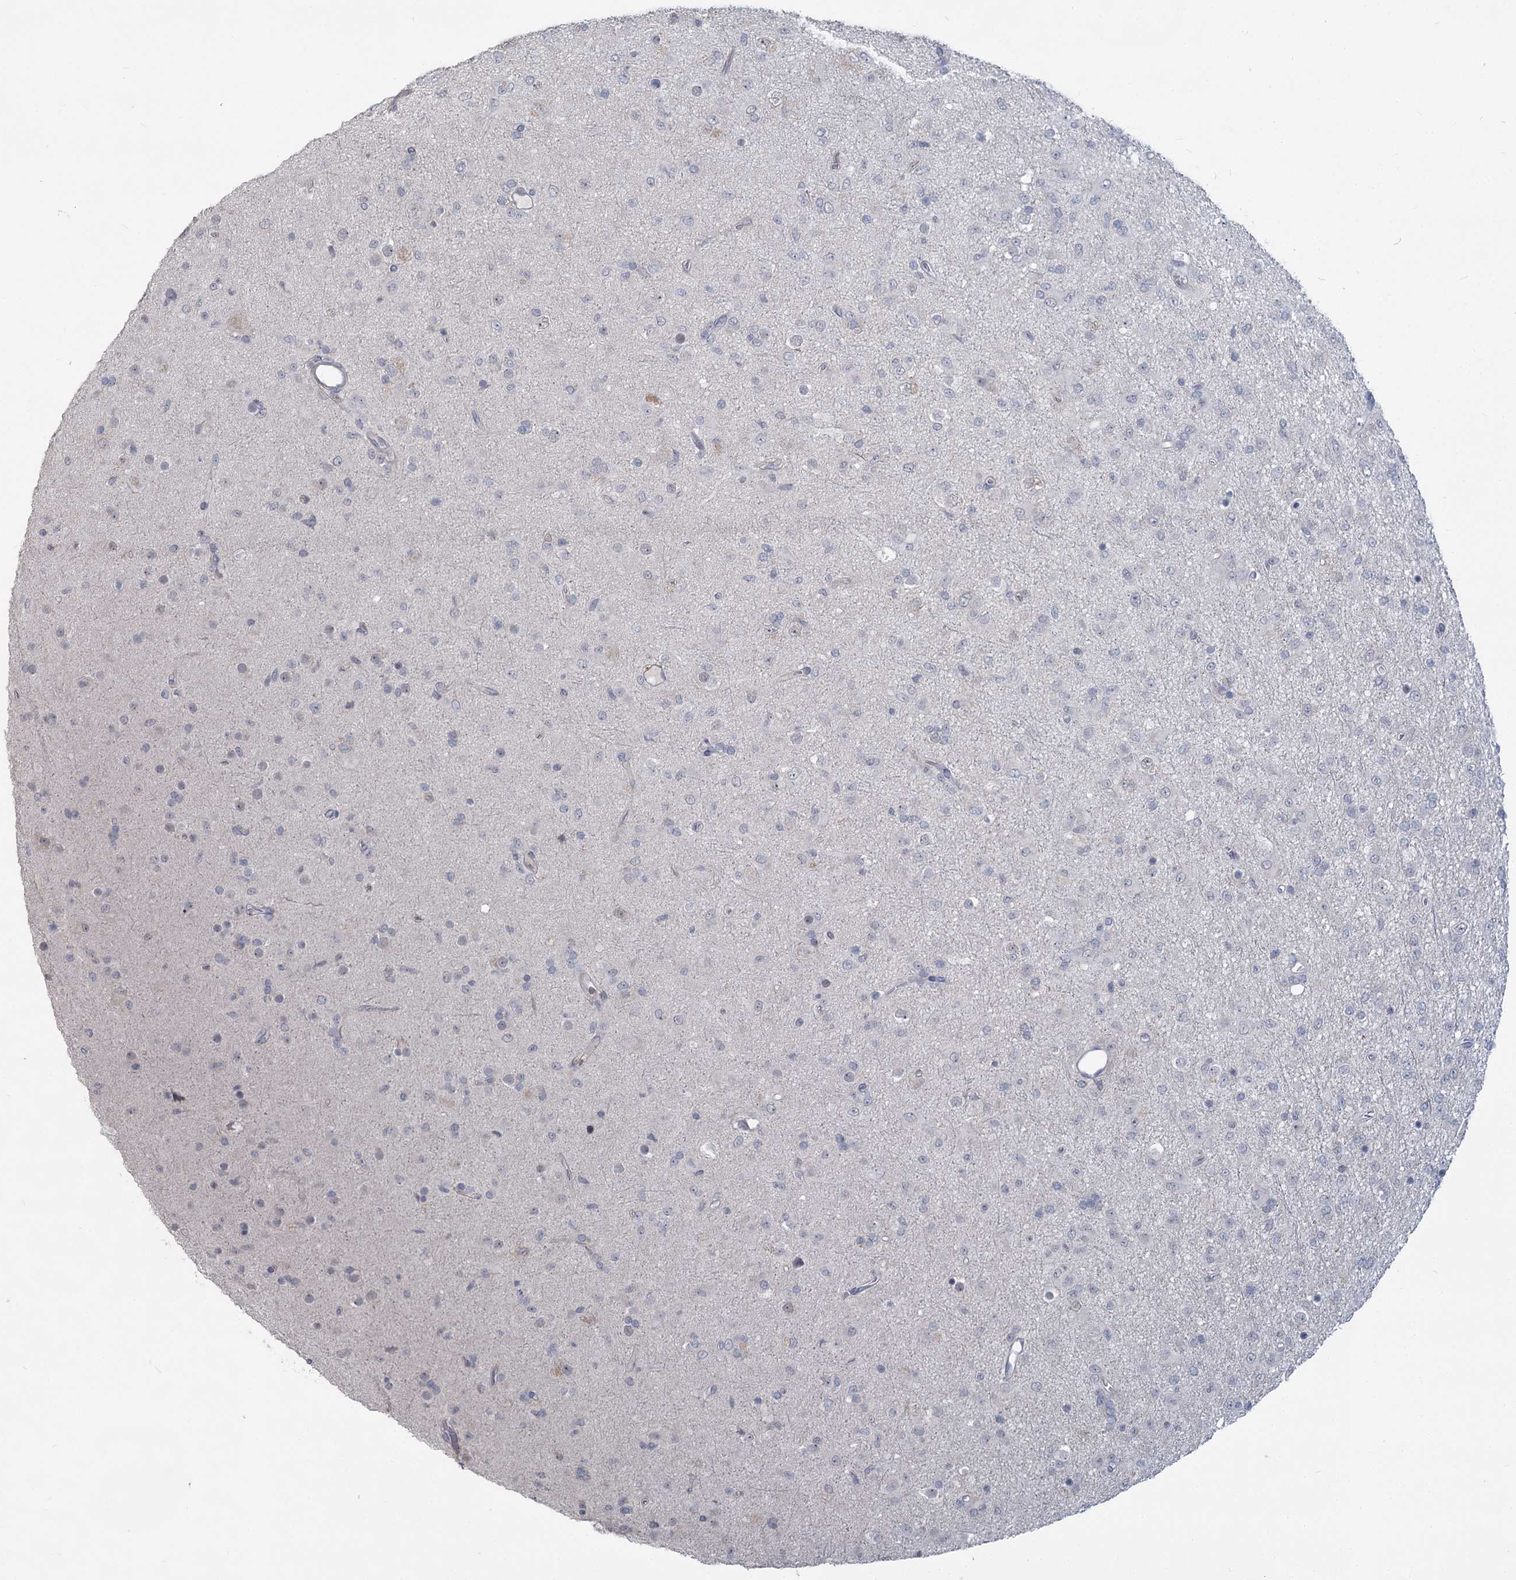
{"staining": {"intensity": "negative", "quantity": "none", "location": "none"}, "tissue": "glioma", "cell_type": "Tumor cells", "image_type": "cancer", "snomed": [{"axis": "morphology", "description": "Glioma, malignant, Low grade"}, {"axis": "topography", "description": "Brain"}], "caption": "Tumor cells show no significant protein staining in glioma.", "gene": "SLC9A3", "patient": {"sex": "male", "age": 65}}